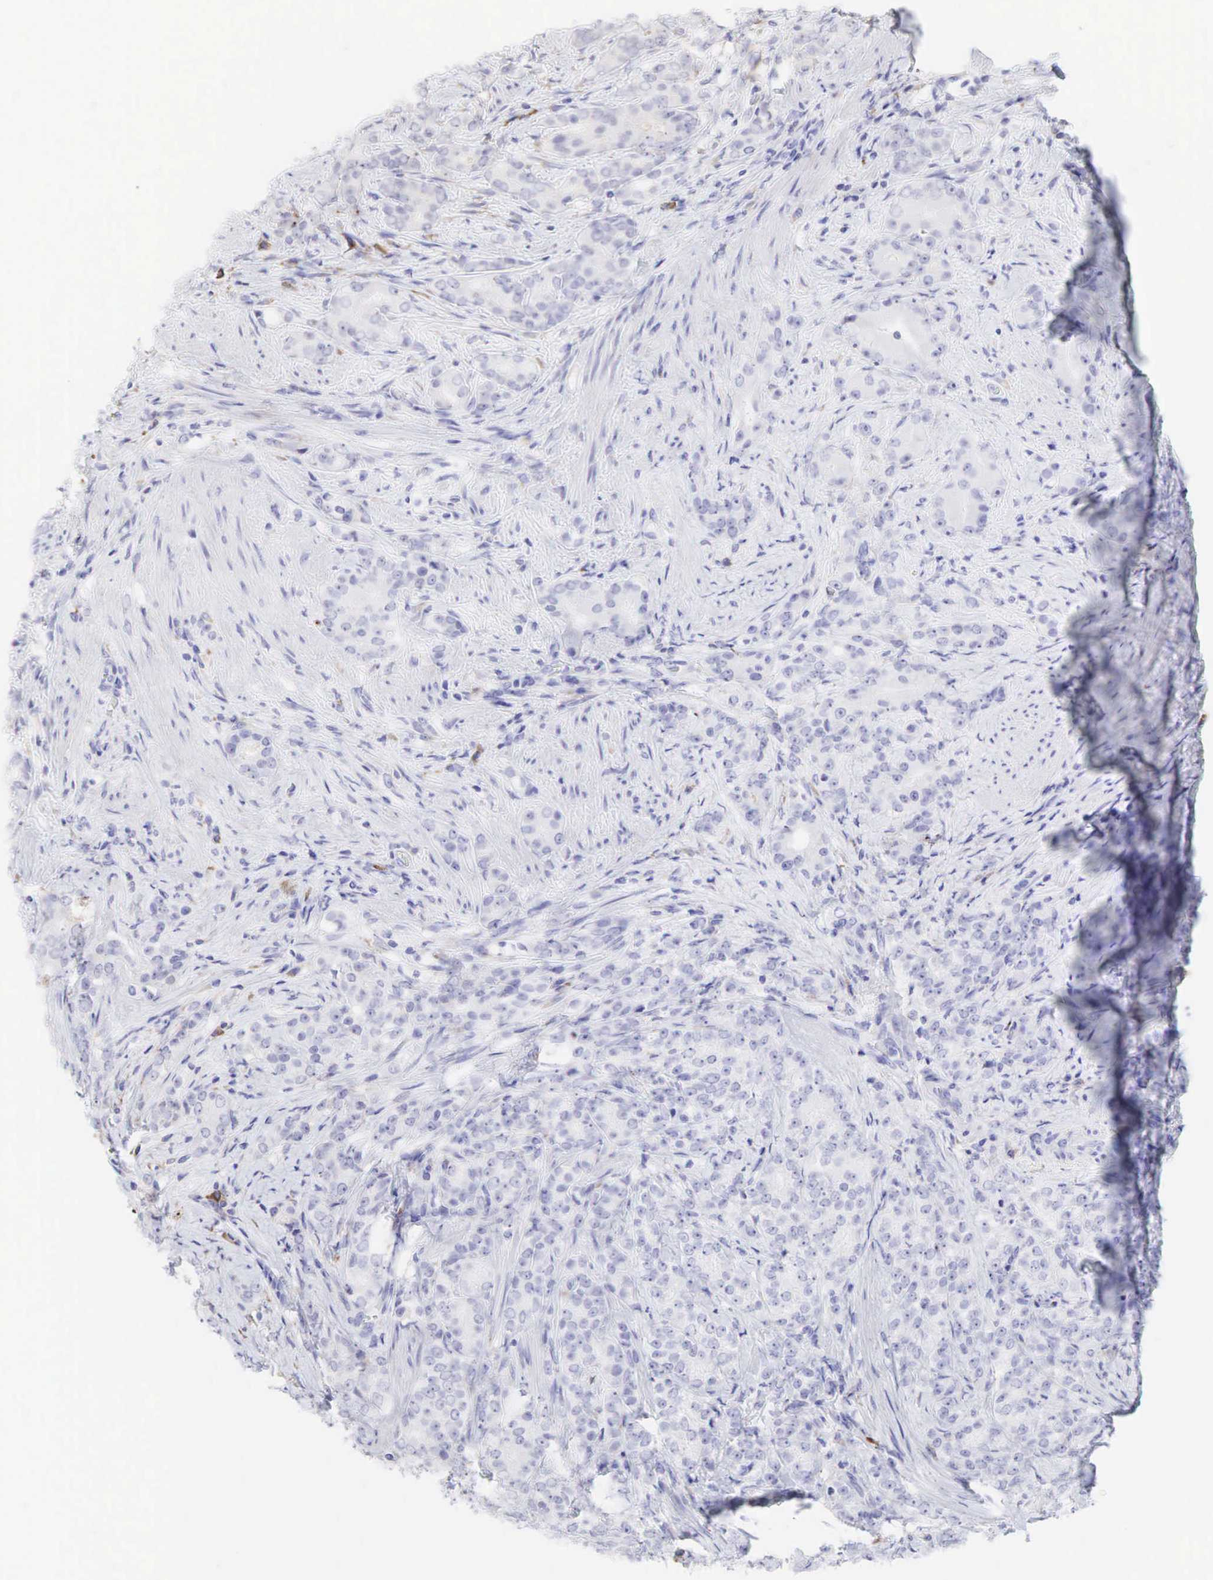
{"staining": {"intensity": "weak", "quantity": "<25%", "location": "nuclear"}, "tissue": "prostate cancer", "cell_type": "Tumor cells", "image_type": "cancer", "snomed": [{"axis": "morphology", "description": "Adenocarcinoma, Medium grade"}, {"axis": "topography", "description": "Prostate"}], "caption": "Immunohistochemical staining of prostate cancer (adenocarcinoma (medium-grade)) shows no significant staining in tumor cells. The staining is performed using DAB brown chromogen with nuclei counter-stained in using hematoxylin.", "gene": "DKC1", "patient": {"sex": "male", "age": 59}}